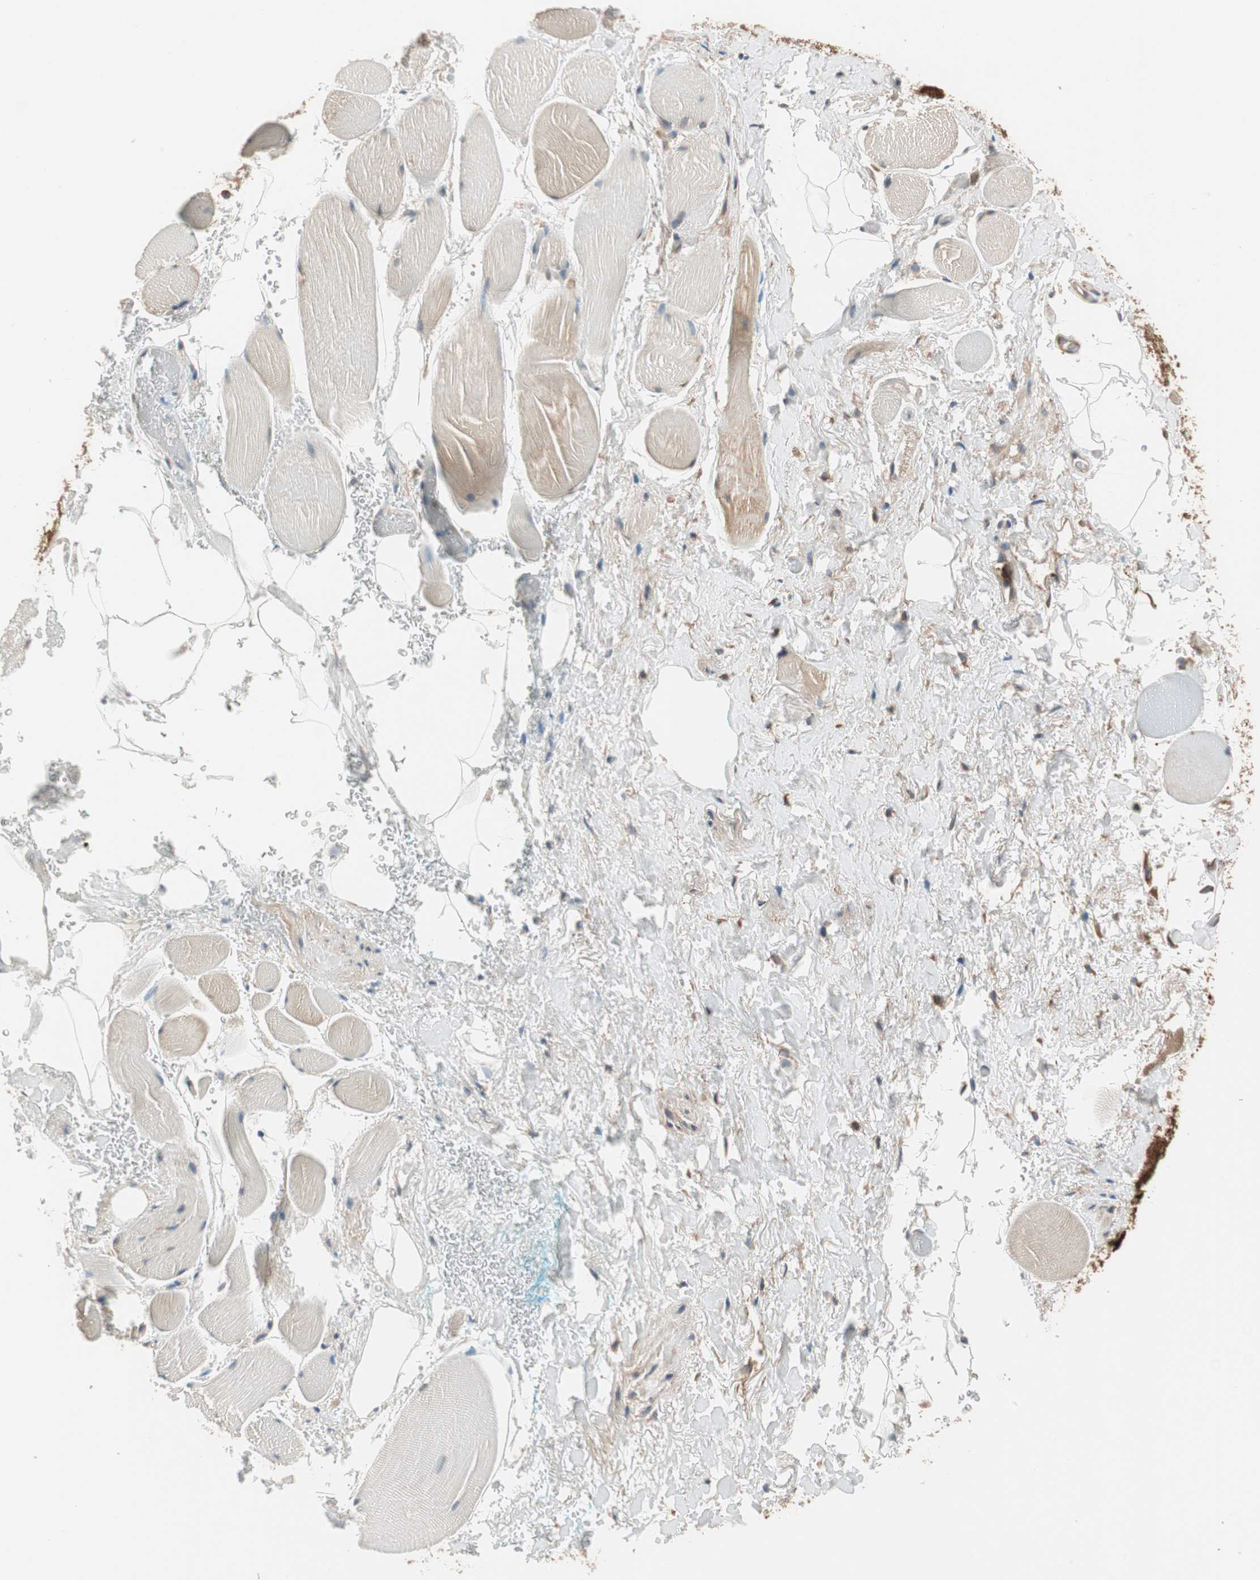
{"staining": {"intensity": "weak", "quantity": ">75%", "location": "cytoplasmic/membranous"}, "tissue": "adipose tissue", "cell_type": "Adipocytes", "image_type": "normal", "snomed": [{"axis": "morphology", "description": "Normal tissue, NOS"}, {"axis": "topography", "description": "Soft tissue"}, {"axis": "topography", "description": "Peripheral nerve tissue"}], "caption": "The histopathology image displays staining of benign adipose tissue, revealing weak cytoplasmic/membranous protein positivity (brown color) within adipocytes. The staining was performed using DAB, with brown indicating positive protein expression. Nuclei are stained blue with hematoxylin.", "gene": "WASL", "patient": {"sex": "female", "age": 71}}